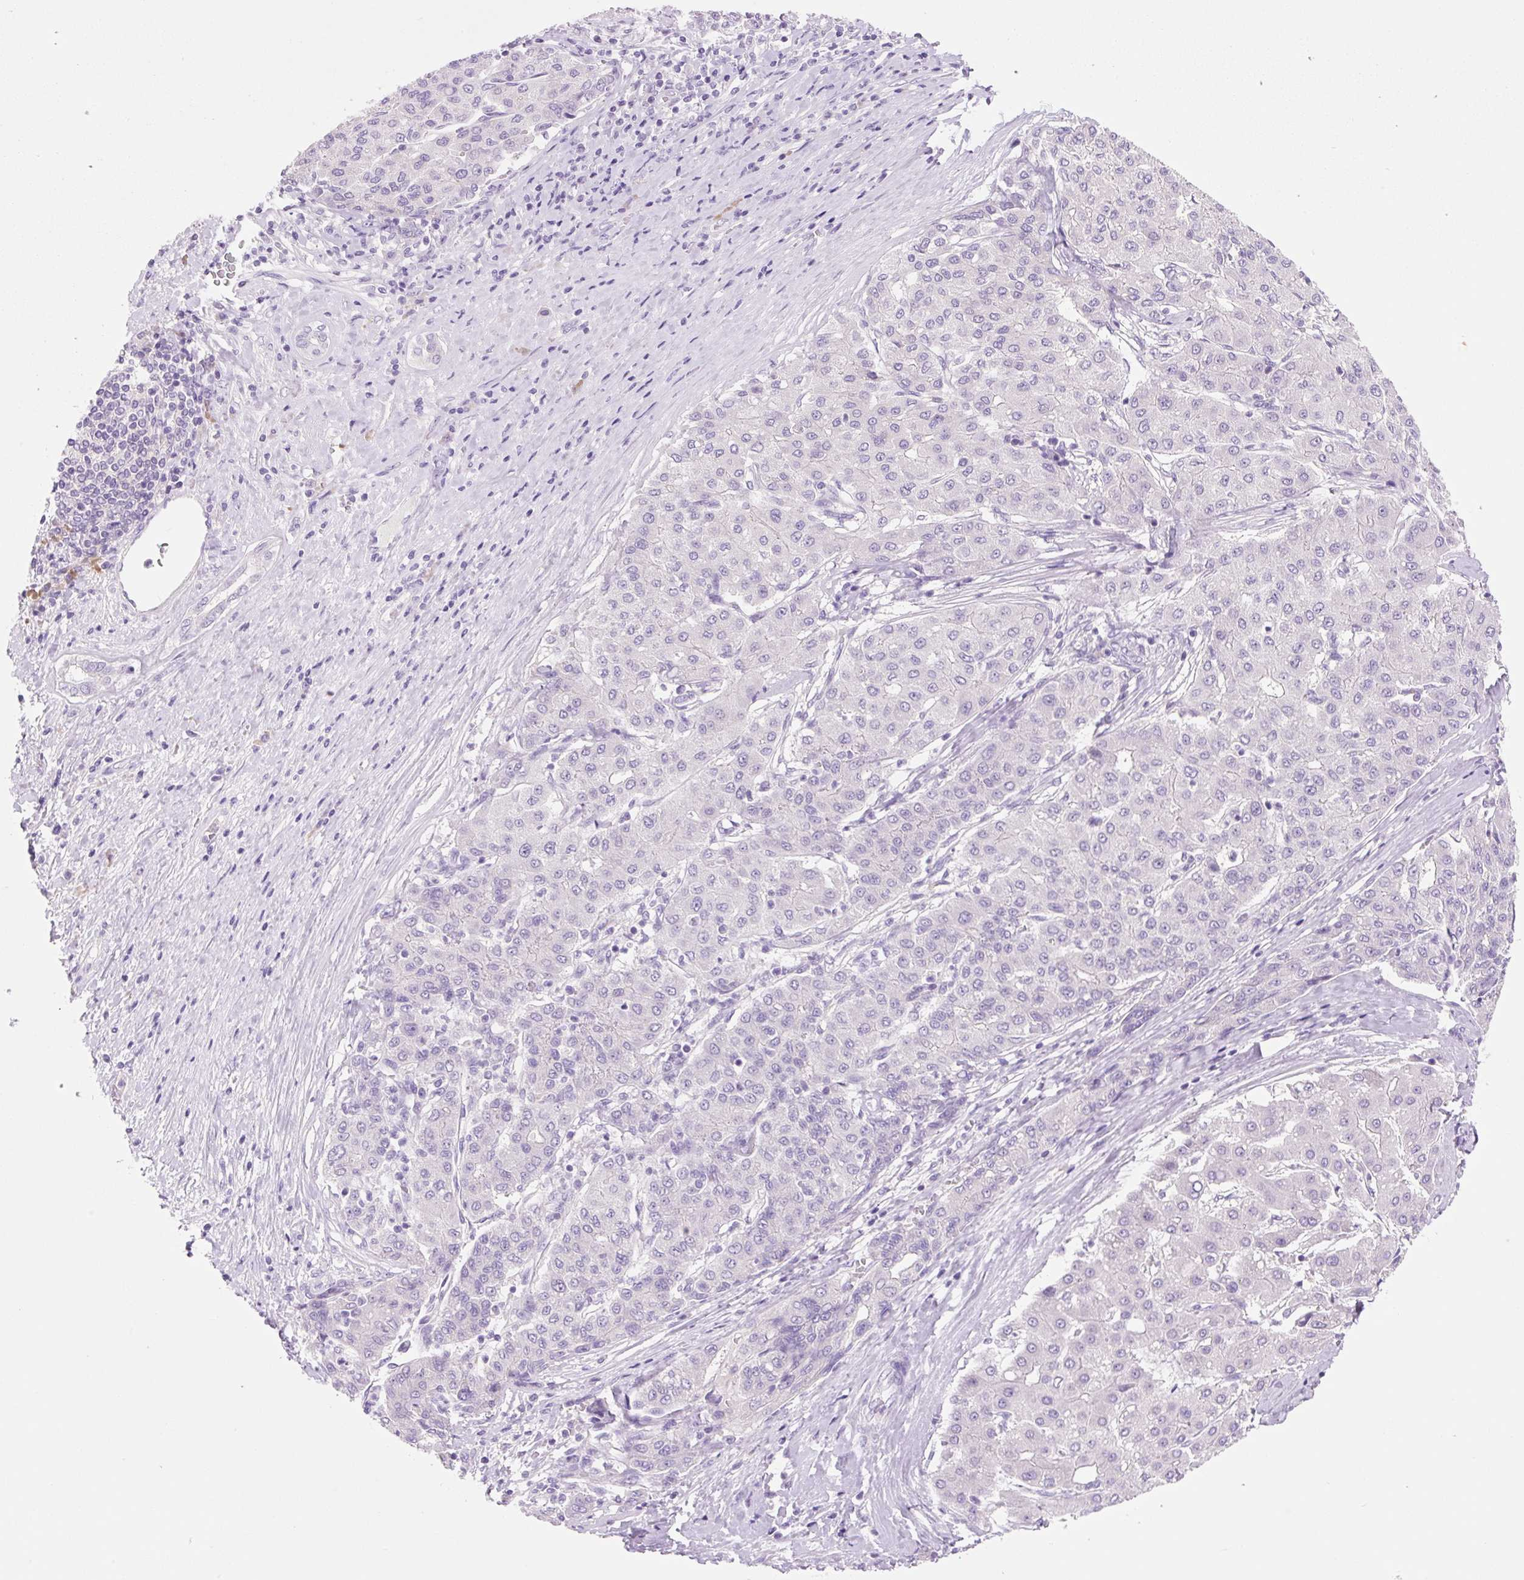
{"staining": {"intensity": "negative", "quantity": "none", "location": "none"}, "tissue": "liver cancer", "cell_type": "Tumor cells", "image_type": "cancer", "snomed": [{"axis": "morphology", "description": "Carcinoma, Hepatocellular, NOS"}, {"axis": "topography", "description": "Liver"}], "caption": "Immunohistochemistry histopathology image of human liver hepatocellular carcinoma stained for a protein (brown), which exhibits no positivity in tumor cells.", "gene": "CELF6", "patient": {"sex": "male", "age": 65}}